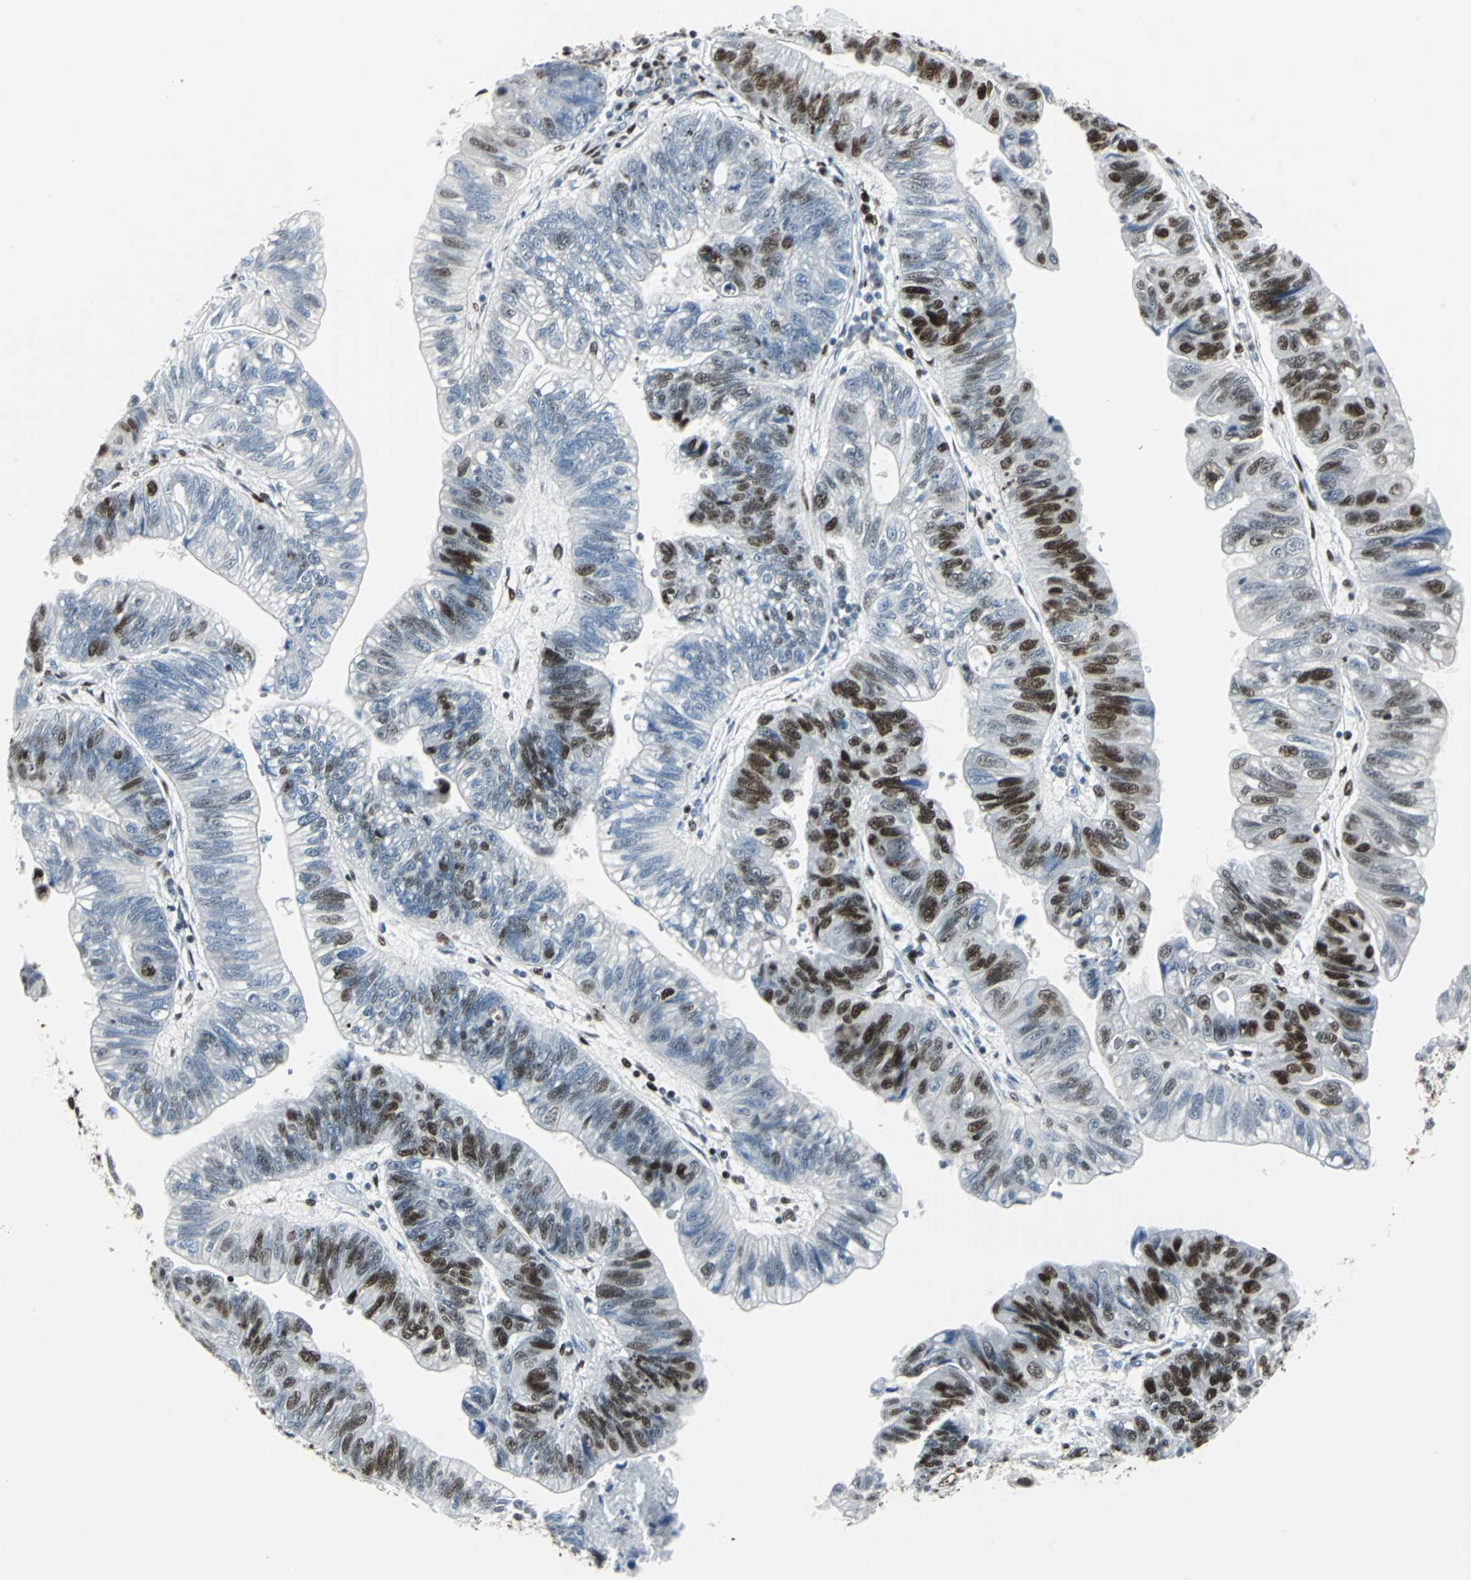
{"staining": {"intensity": "strong", "quantity": "25%-75%", "location": "nuclear"}, "tissue": "stomach cancer", "cell_type": "Tumor cells", "image_type": "cancer", "snomed": [{"axis": "morphology", "description": "Adenocarcinoma, NOS"}, {"axis": "topography", "description": "Stomach"}], "caption": "Tumor cells show high levels of strong nuclear staining in approximately 25%-75% of cells in stomach adenocarcinoma.", "gene": "HDAC2", "patient": {"sex": "male", "age": 59}}